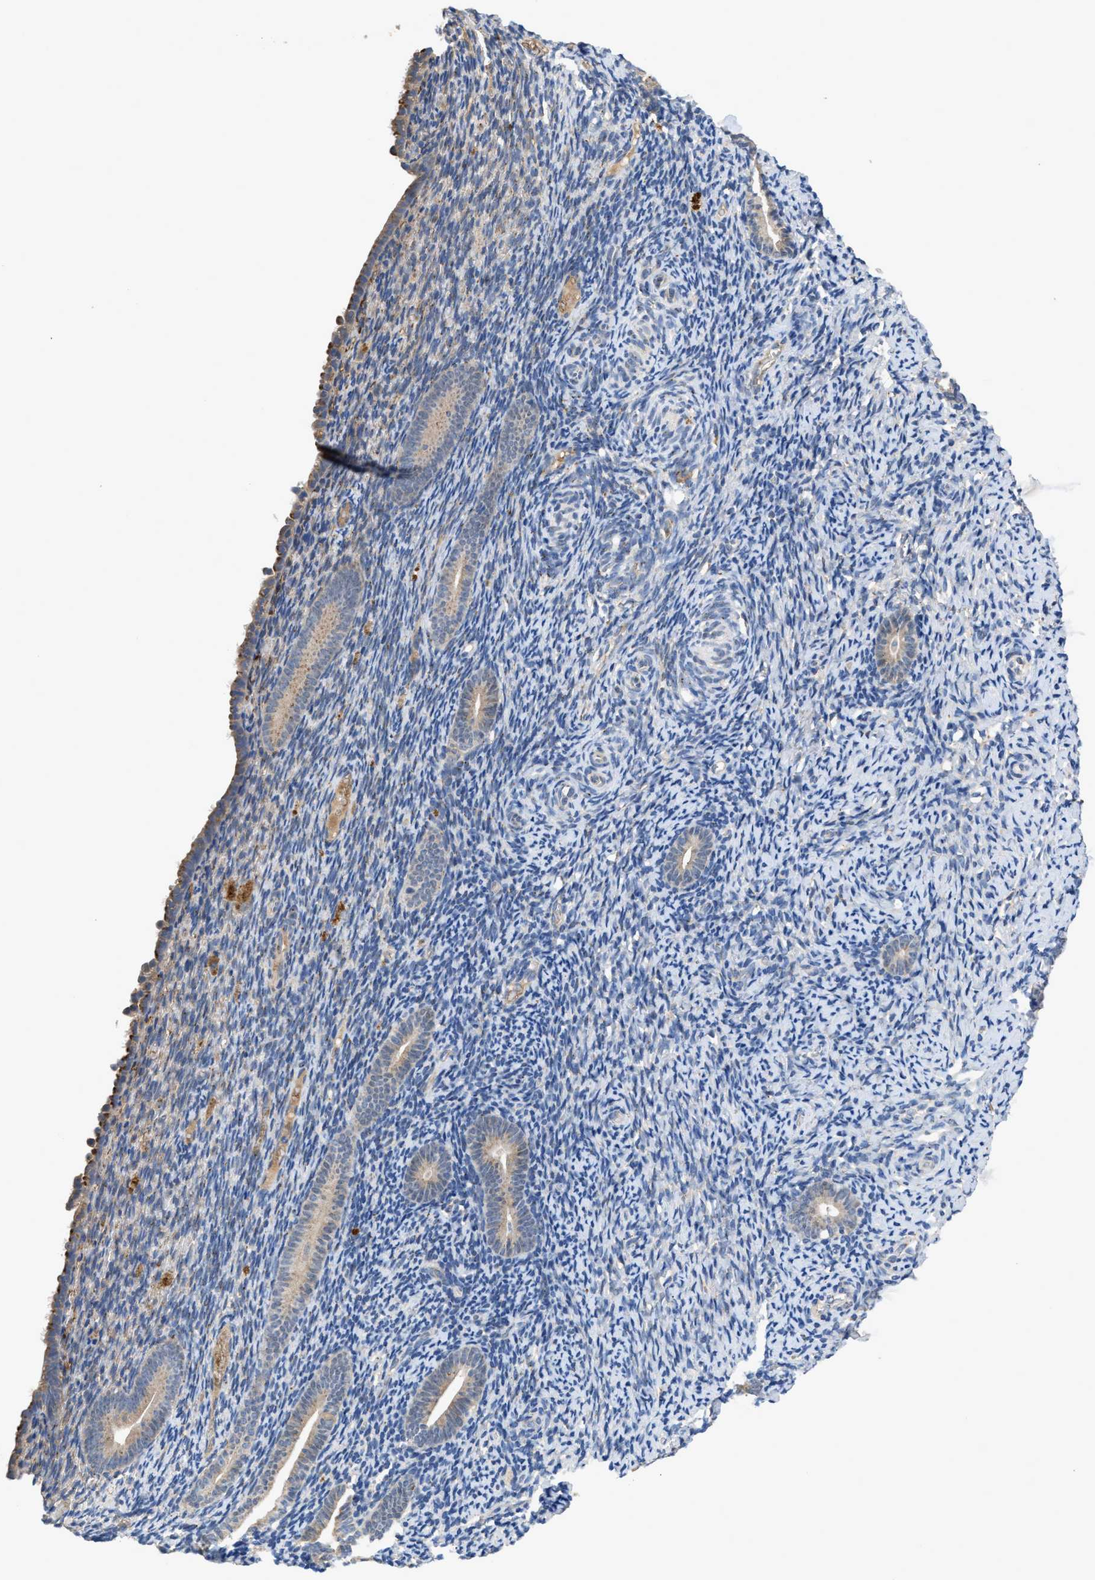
{"staining": {"intensity": "negative", "quantity": "none", "location": "none"}, "tissue": "endometrium", "cell_type": "Cells in endometrial stroma", "image_type": "normal", "snomed": [{"axis": "morphology", "description": "Normal tissue, NOS"}, {"axis": "topography", "description": "Endometrium"}], "caption": "Immunohistochemistry image of normal endometrium: human endometrium stained with DAB demonstrates no significant protein positivity in cells in endometrial stroma.", "gene": "SIK2", "patient": {"sex": "female", "age": 51}}